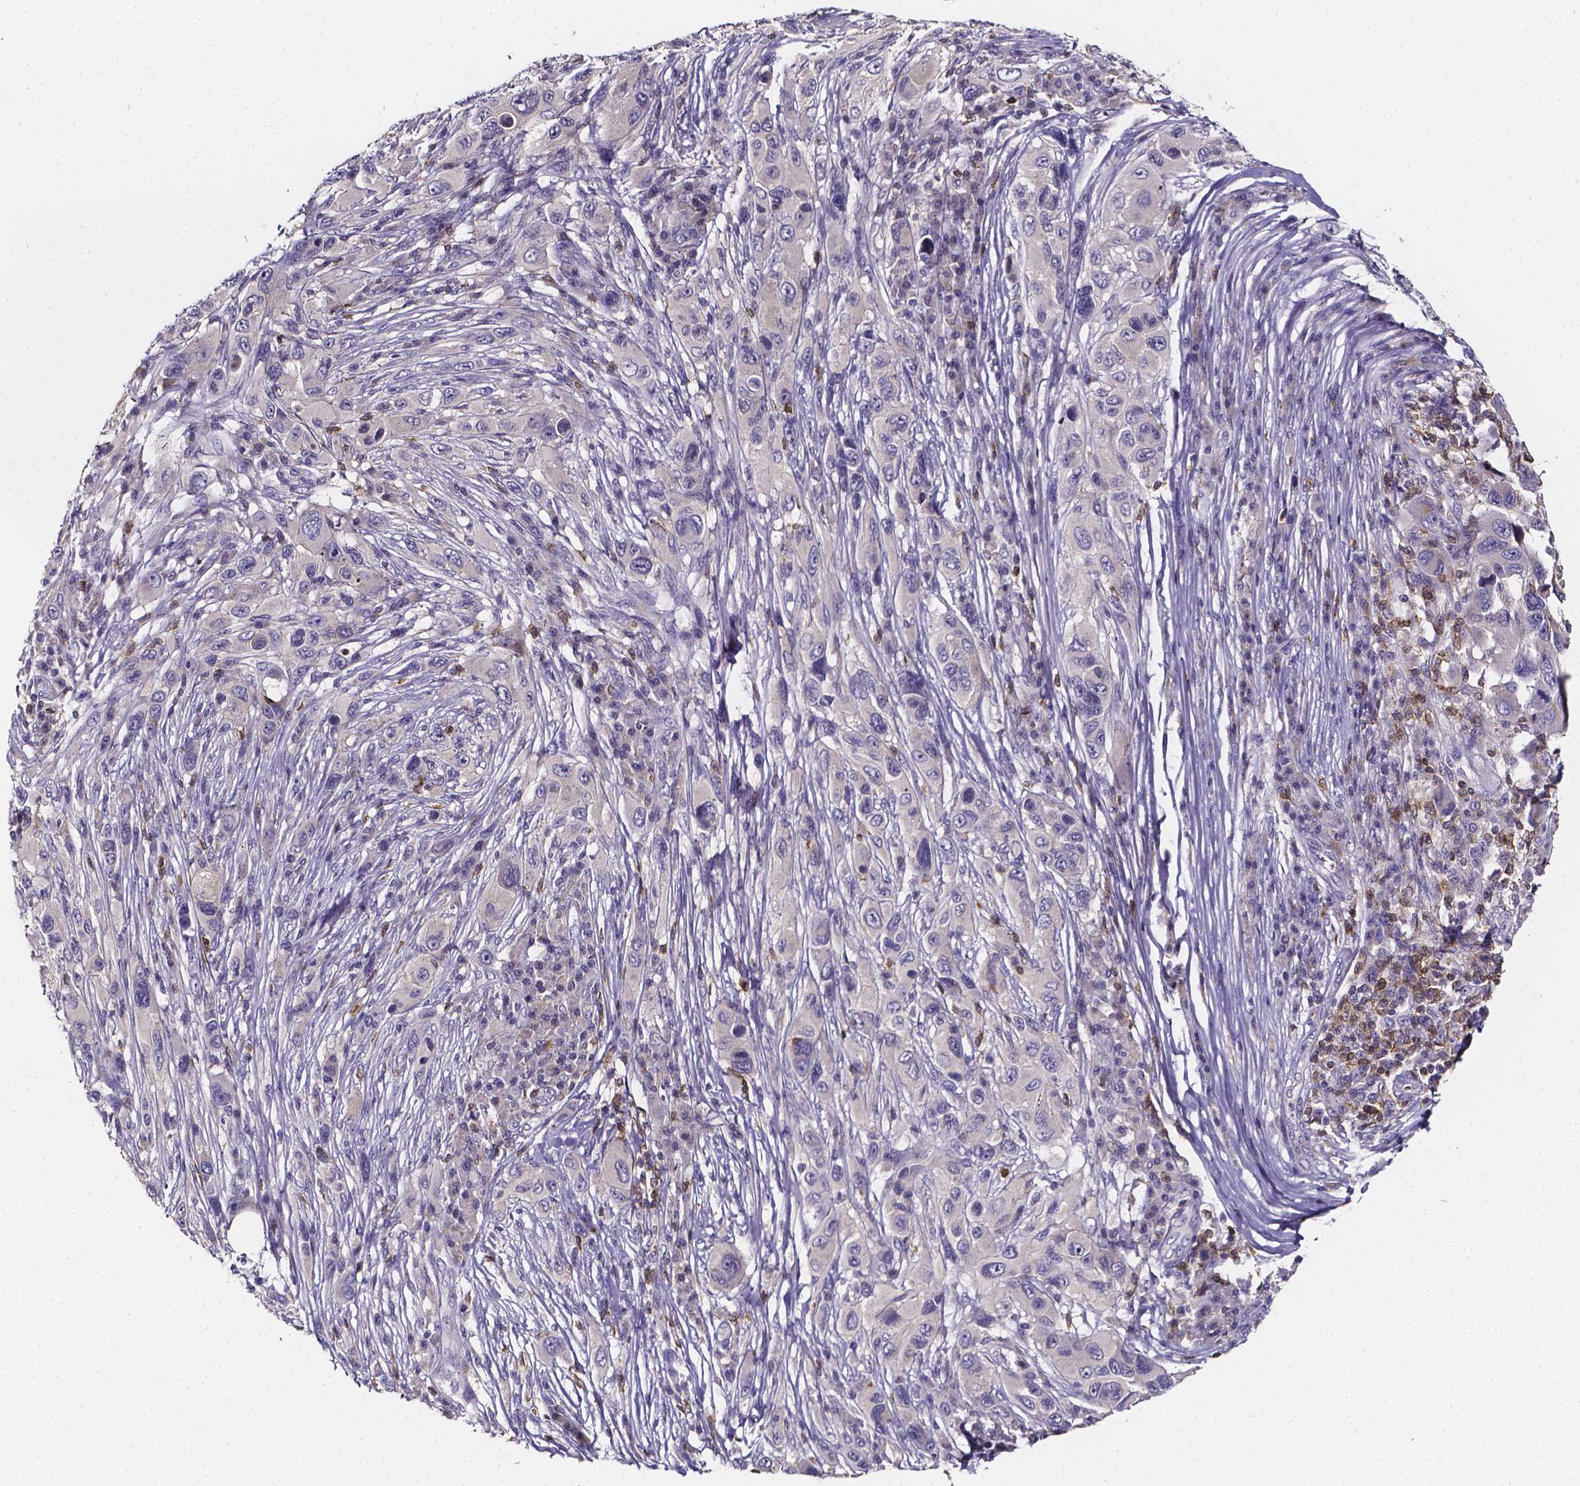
{"staining": {"intensity": "negative", "quantity": "none", "location": "none"}, "tissue": "melanoma", "cell_type": "Tumor cells", "image_type": "cancer", "snomed": [{"axis": "morphology", "description": "Malignant melanoma, NOS"}, {"axis": "topography", "description": "Skin"}], "caption": "This is an immunohistochemistry (IHC) photomicrograph of malignant melanoma. There is no positivity in tumor cells.", "gene": "THEMIS", "patient": {"sex": "male", "age": 53}}